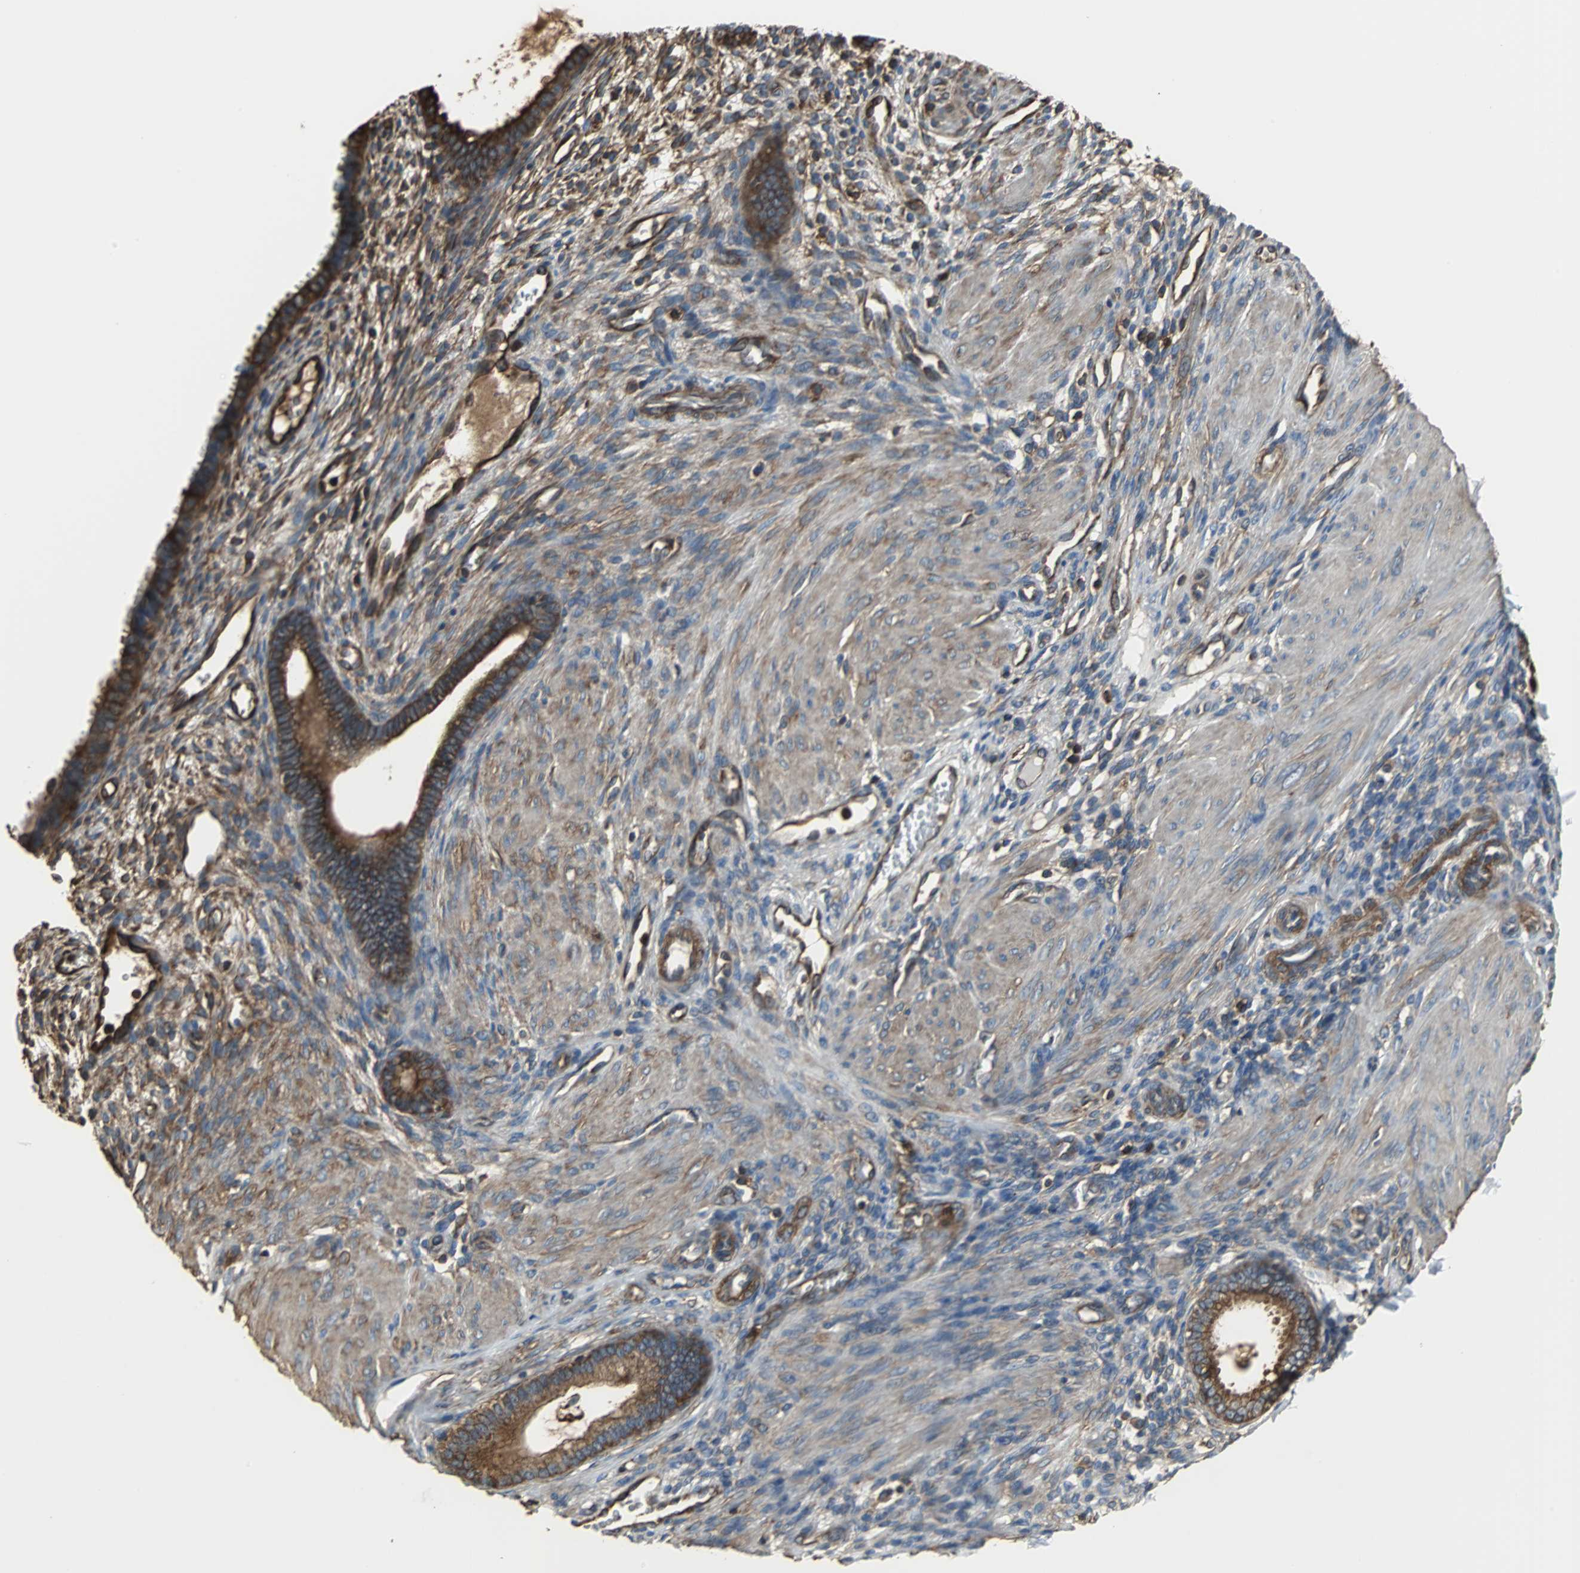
{"staining": {"intensity": "moderate", "quantity": ">75%", "location": "cytoplasmic/membranous"}, "tissue": "endometrium", "cell_type": "Cells in endometrial stroma", "image_type": "normal", "snomed": [{"axis": "morphology", "description": "Normal tissue, NOS"}, {"axis": "topography", "description": "Endometrium"}], "caption": "Endometrium stained with immunohistochemistry reveals moderate cytoplasmic/membranous staining in about >75% of cells in endometrial stroma.", "gene": "ACTN1", "patient": {"sex": "female", "age": 72}}